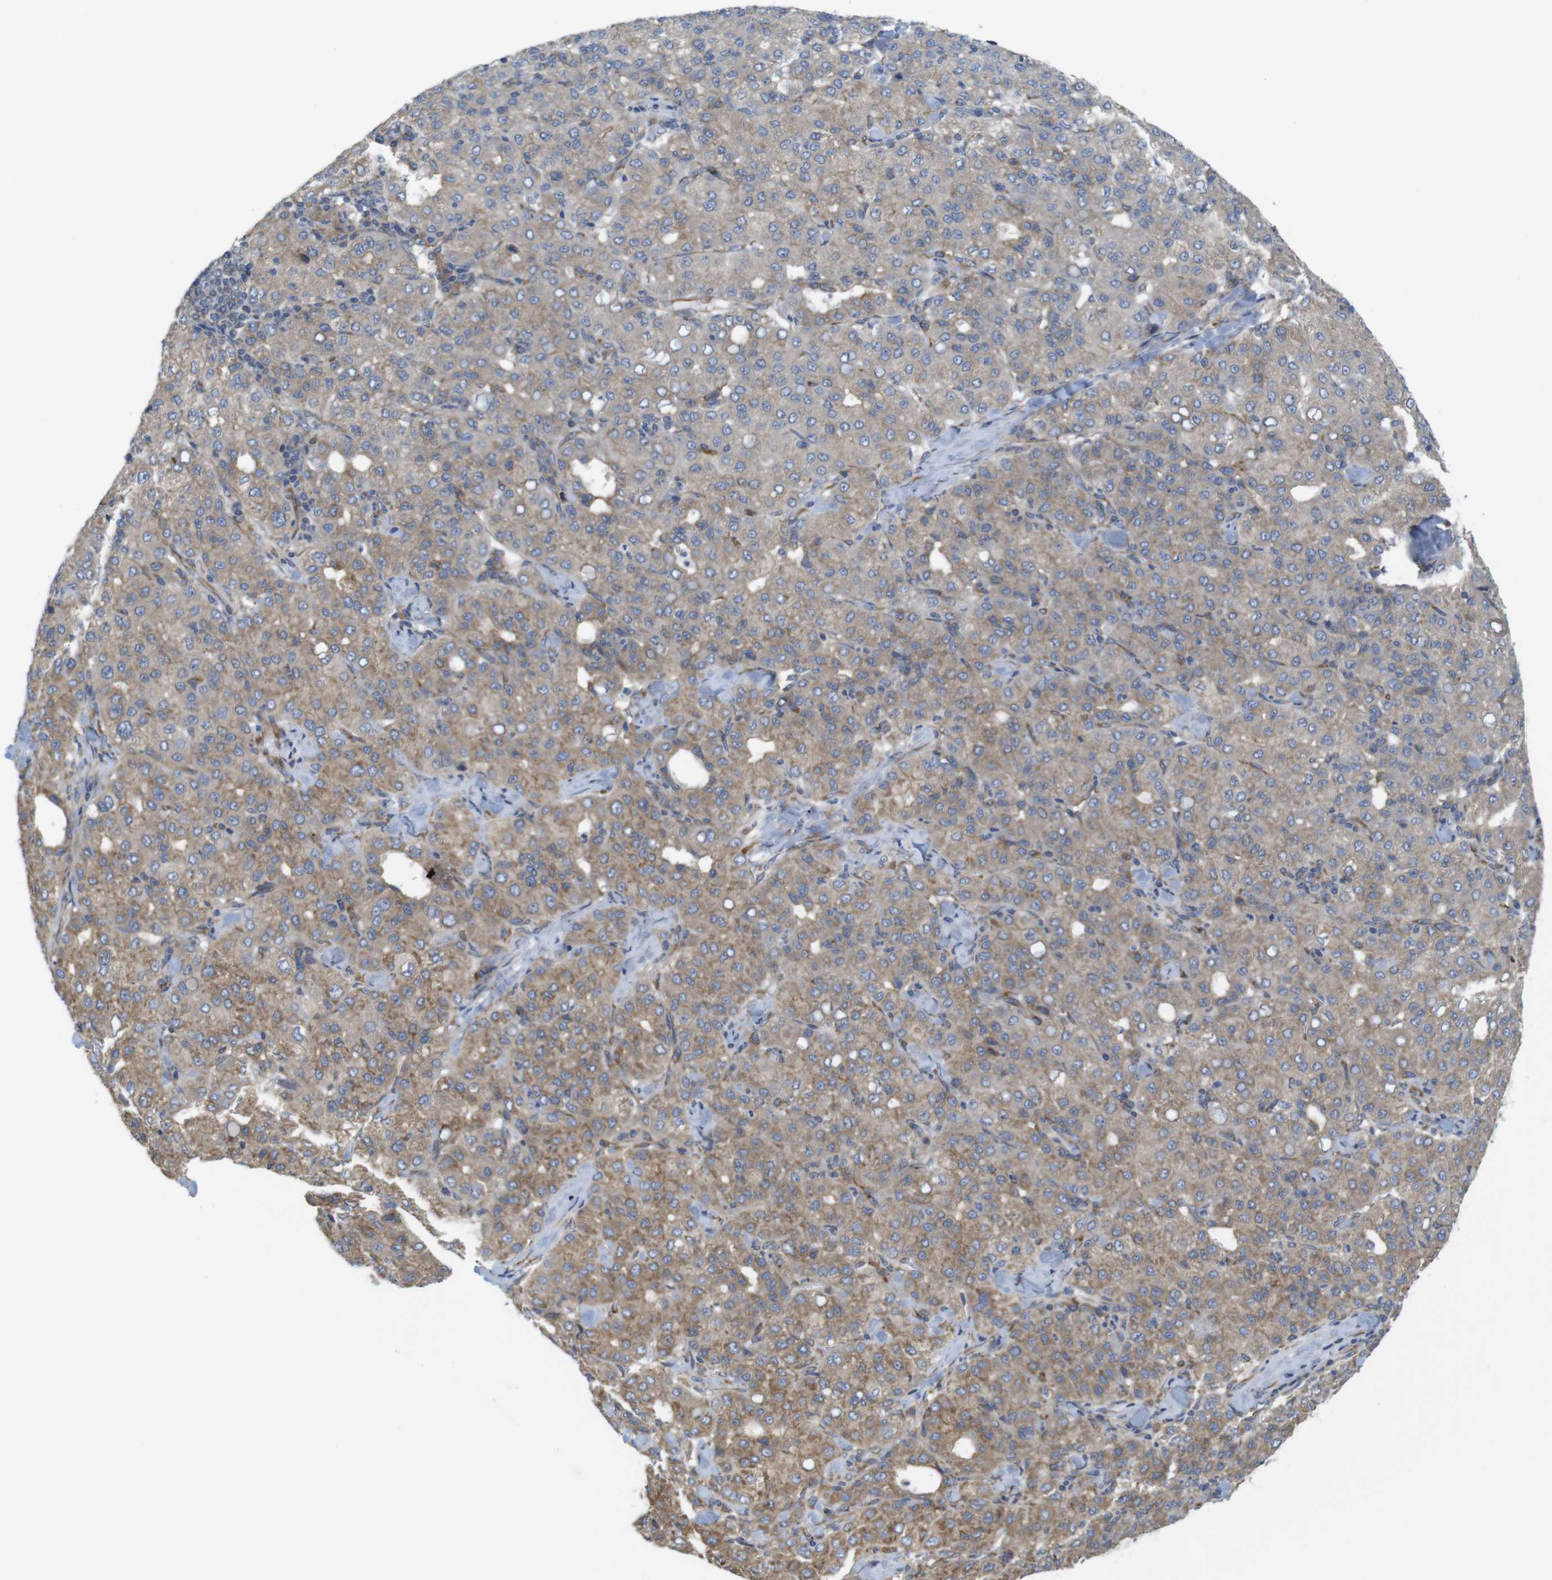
{"staining": {"intensity": "weak", "quantity": "25%-75%", "location": "cytoplasmic/membranous"}, "tissue": "liver cancer", "cell_type": "Tumor cells", "image_type": "cancer", "snomed": [{"axis": "morphology", "description": "Carcinoma, Hepatocellular, NOS"}, {"axis": "topography", "description": "Liver"}], "caption": "The image displays a brown stain indicating the presence of a protein in the cytoplasmic/membranous of tumor cells in liver cancer. The protein of interest is stained brown, and the nuclei are stained in blue (DAB (3,3'-diaminobenzidine) IHC with brightfield microscopy, high magnification).", "gene": "PCNX2", "patient": {"sex": "male", "age": 65}}